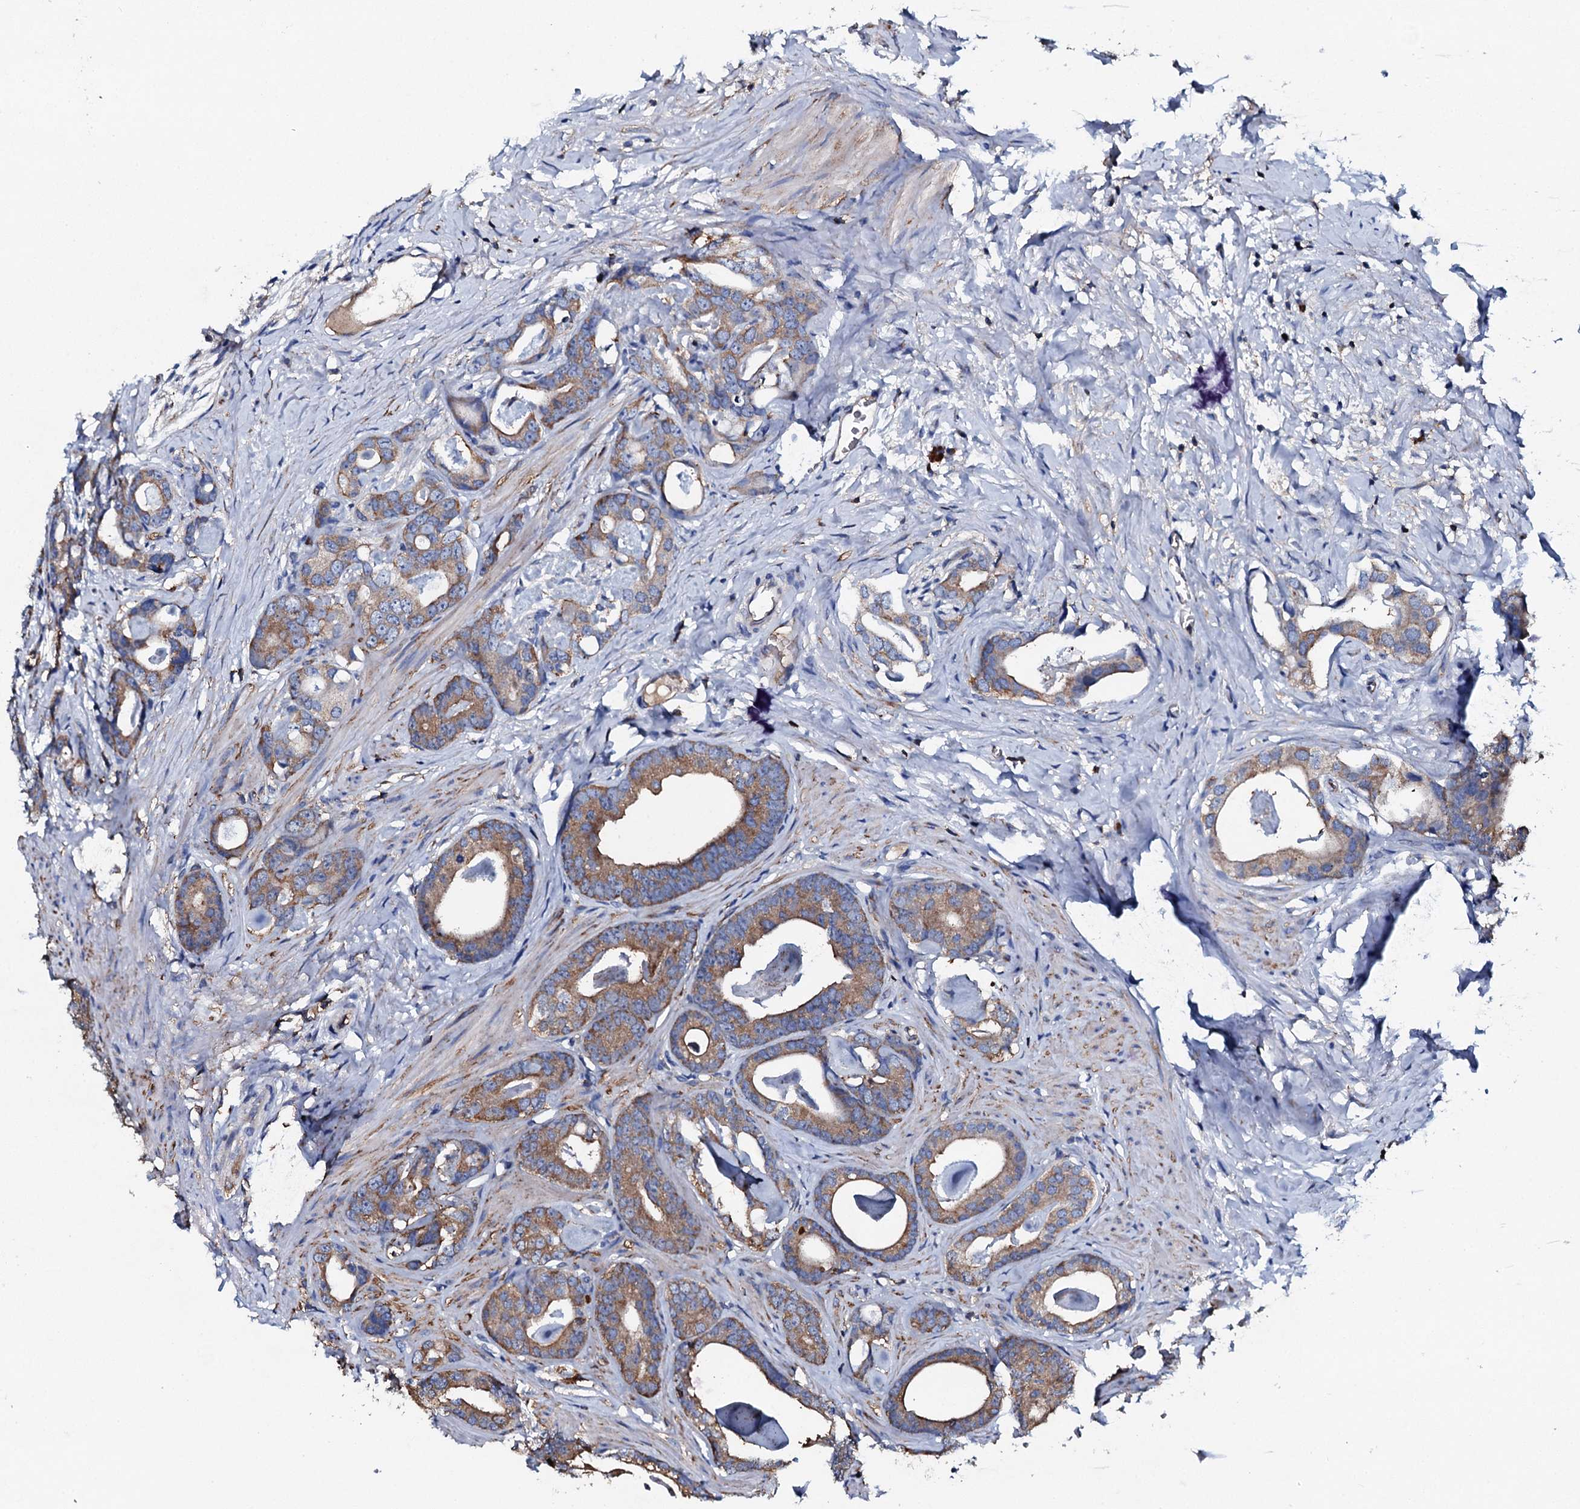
{"staining": {"intensity": "moderate", "quantity": ">75%", "location": "cytoplasmic/membranous"}, "tissue": "prostate cancer", "cell_type": "Tumor cells", "image_type": "cancer", "snomed": [{"axis": "morphology", "description": "Adenocarcinoma, Low grade"}, {"axis": "topography", "description": "Prostate"}], "caption": "A medium amount of moderate cytoplasmic/membranous positivity is appreciated in approximately >75% of tumor cells in adenocarcinoma (low-grade) (prostate) tissue. The protein is stained brown, and the nuclei are stained in blue (DAB IHC with brightfield microscopy, high magnification).", "gene": "MS4A4E", "patient": {"sex": "male", "age": 63}}